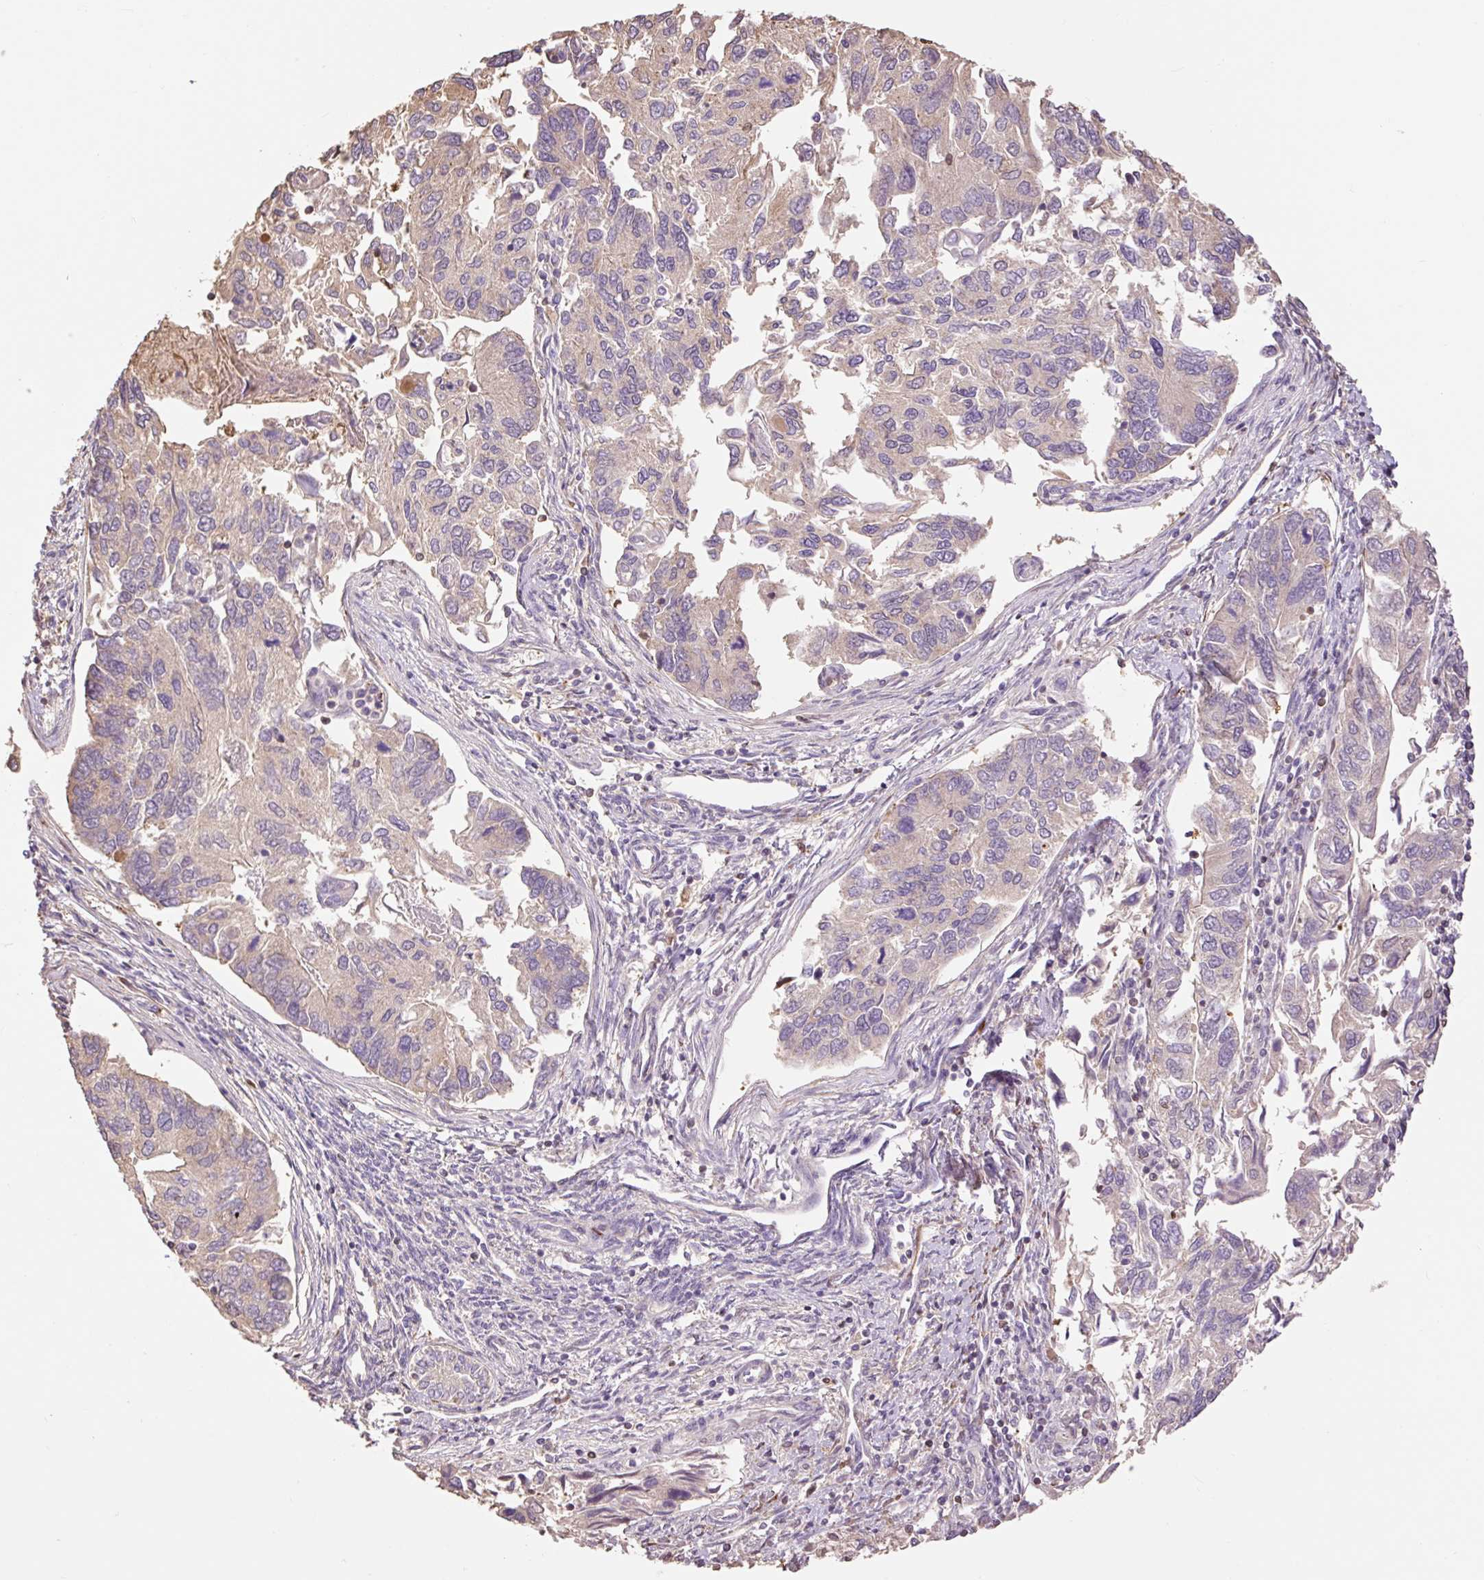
{"staining": {"intensity": "weak", "quantity": "25%-75%", "location": "cytoplasmic/membranous"}, "tissue": "endometrial cancer", "cell_type": "Tumor cells", "image_type": "cancer", "snomed": [{"axis": "morphology", "description": "Carcinoma, NOS"}, {"axis": "topography", "description": "Uterus"}], "caption": "Carcinoma (endometrial) stained with DAB (3,3'-diaminobenzidine) immunohistochemistry (IHC) exhibits low levels of weak cytoplasmic/membranous positivity in about 25%-75% of tumor cells.", "gene": "DESI1", "patient": {"sex": "female", "age": 76}}